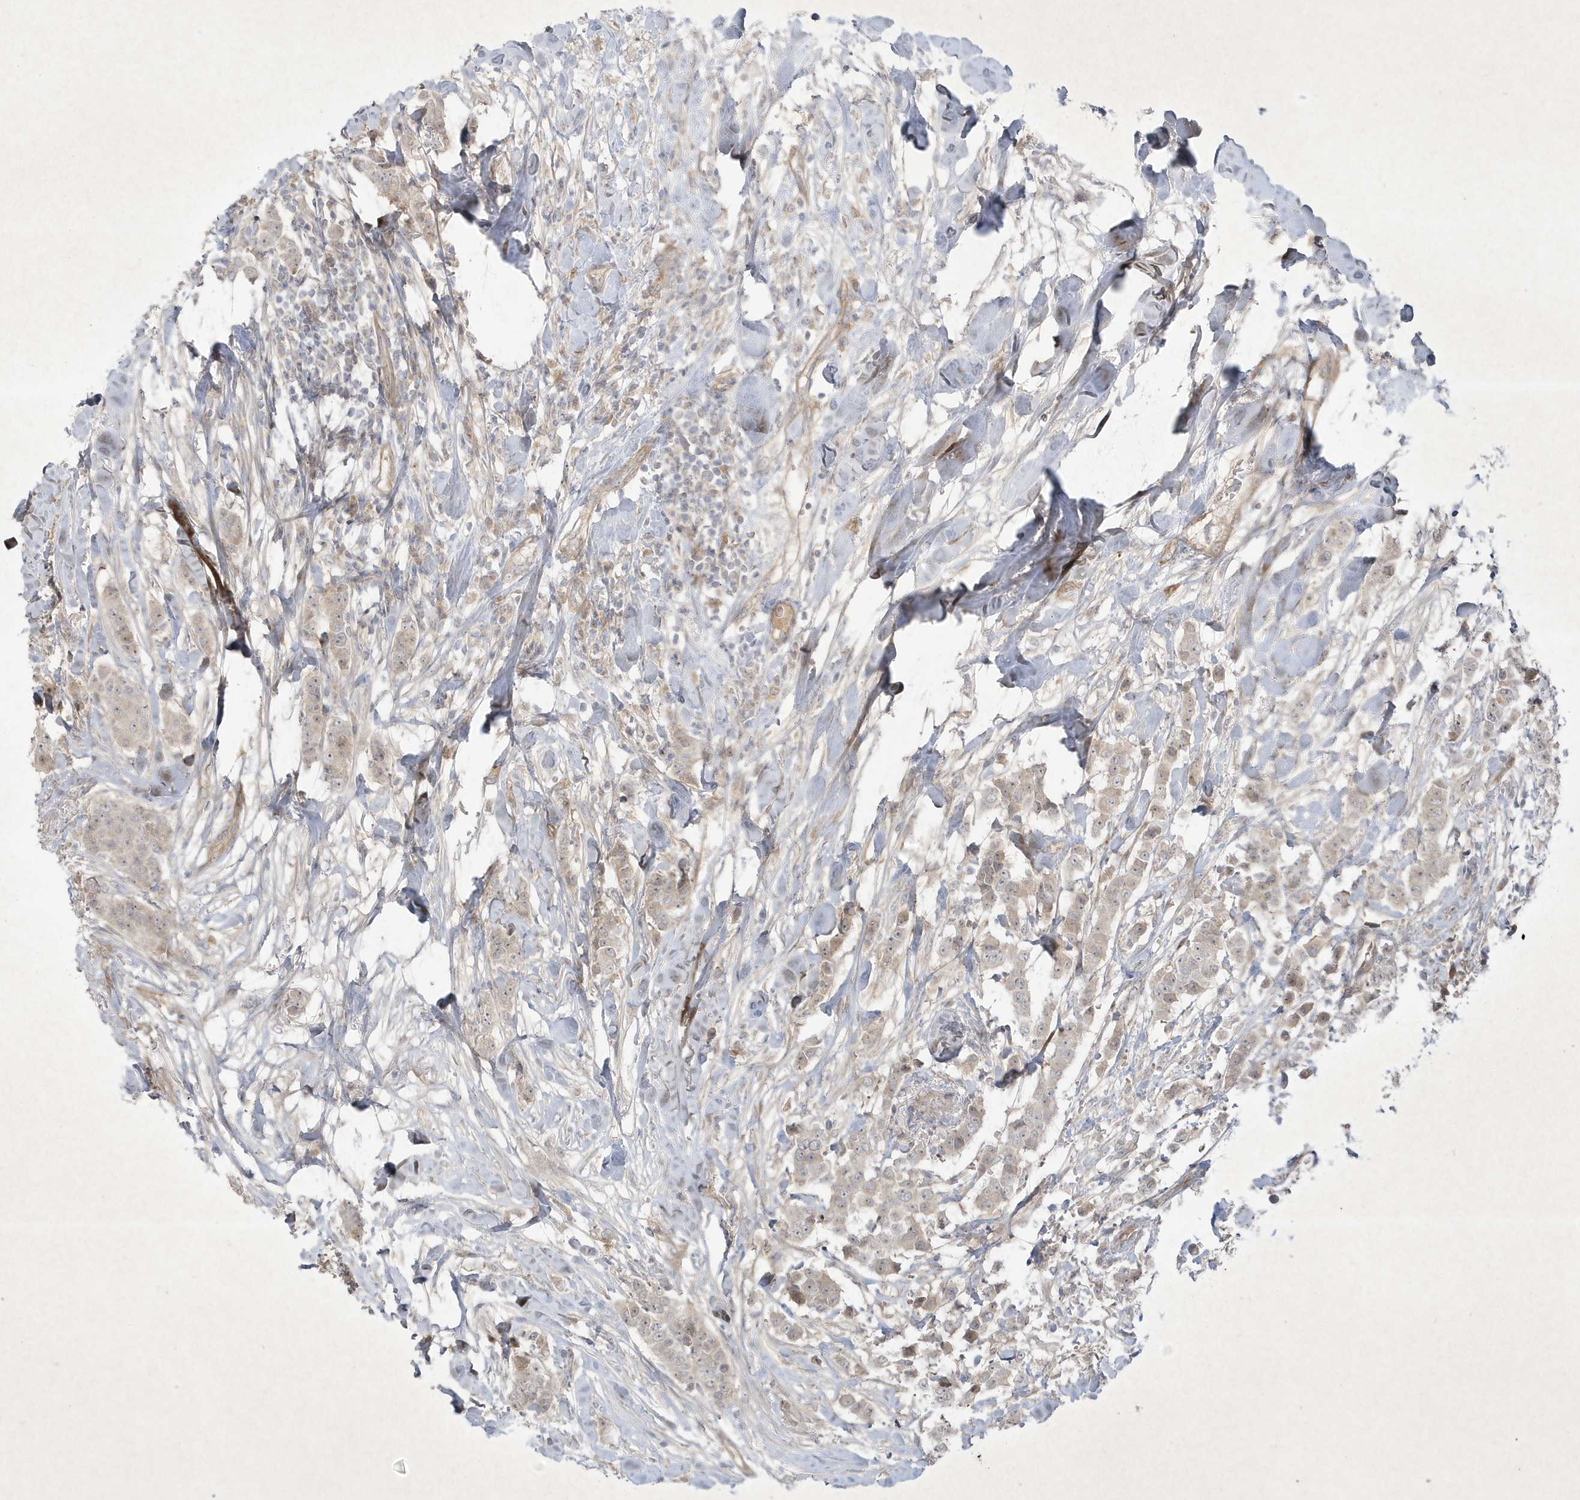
{"staining": {"intensity": "weak", "quantity": "<25%", "location": "cytoplasmic/membranous"}, "tissue": "breast cancer", "cell_type": "Tumor cells", "image_type": "cancer", "snomed": [{"axis": "morphology", "description": "Duct carcinoma"}, {"axis": "topography", "description": "Breast"}], "caption": "There is no significant positivity in tumor cells of breast infiltrating ductal carcinoma.", "gene": "FAM83C", "patient": {"sex": "female", "age": 40}}